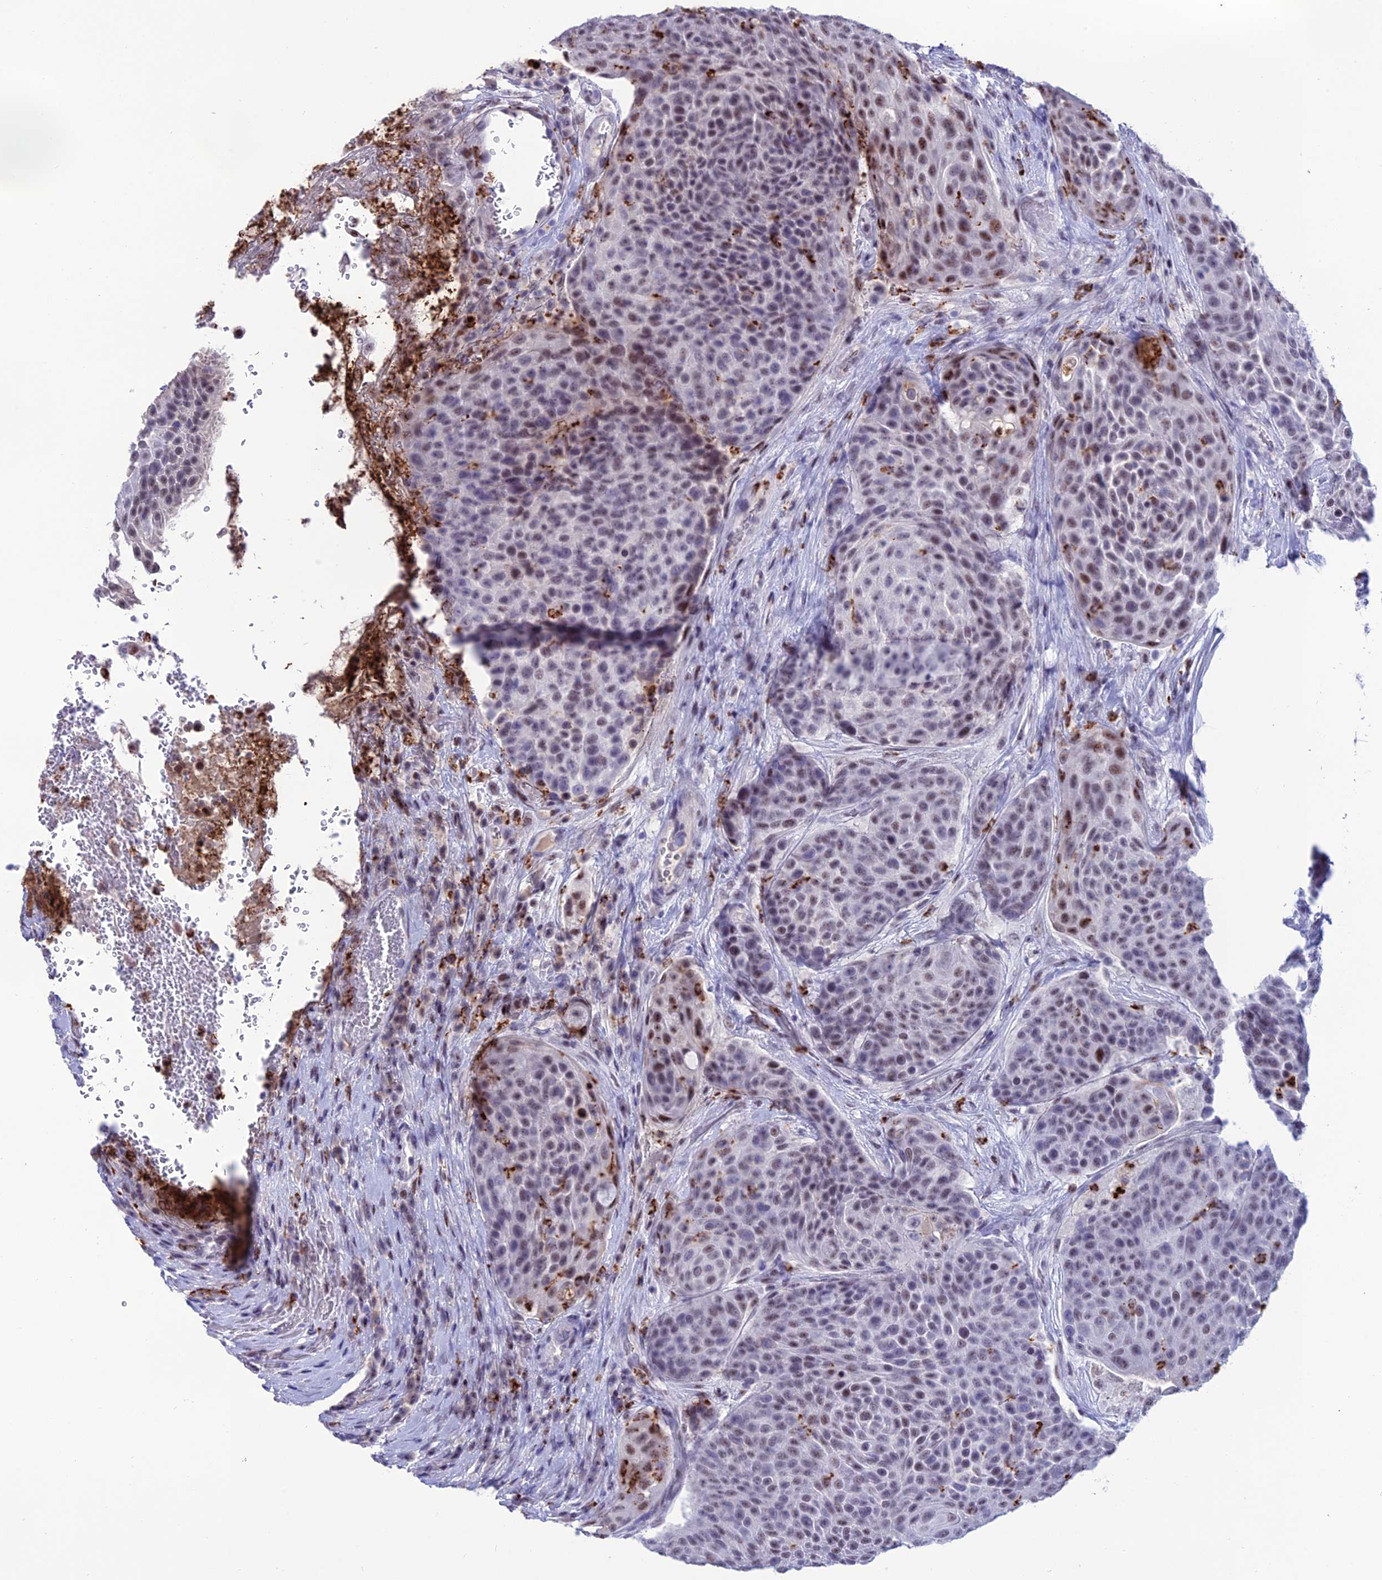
{"staining": {"intensity": "moderate", "quantity": "<25%", "location": "nuclear"}, "tissue": "urothelial cancer", "cell_type": "Tumor cells", "image_type": "cancer", "snomed": [{"axis": "morphology", "description": "Urothelial carcinoma, High grade"}, {"axis": "topography", "description": "Urinary bladder"}], "caption": "The histopathology image reveals staining of urothelial cancer, revealing moderate nuclear protein expression (brown color) within tumor cells.", "gene": "MFSD2B", "patient": {"sex": "female", "age": 63}}